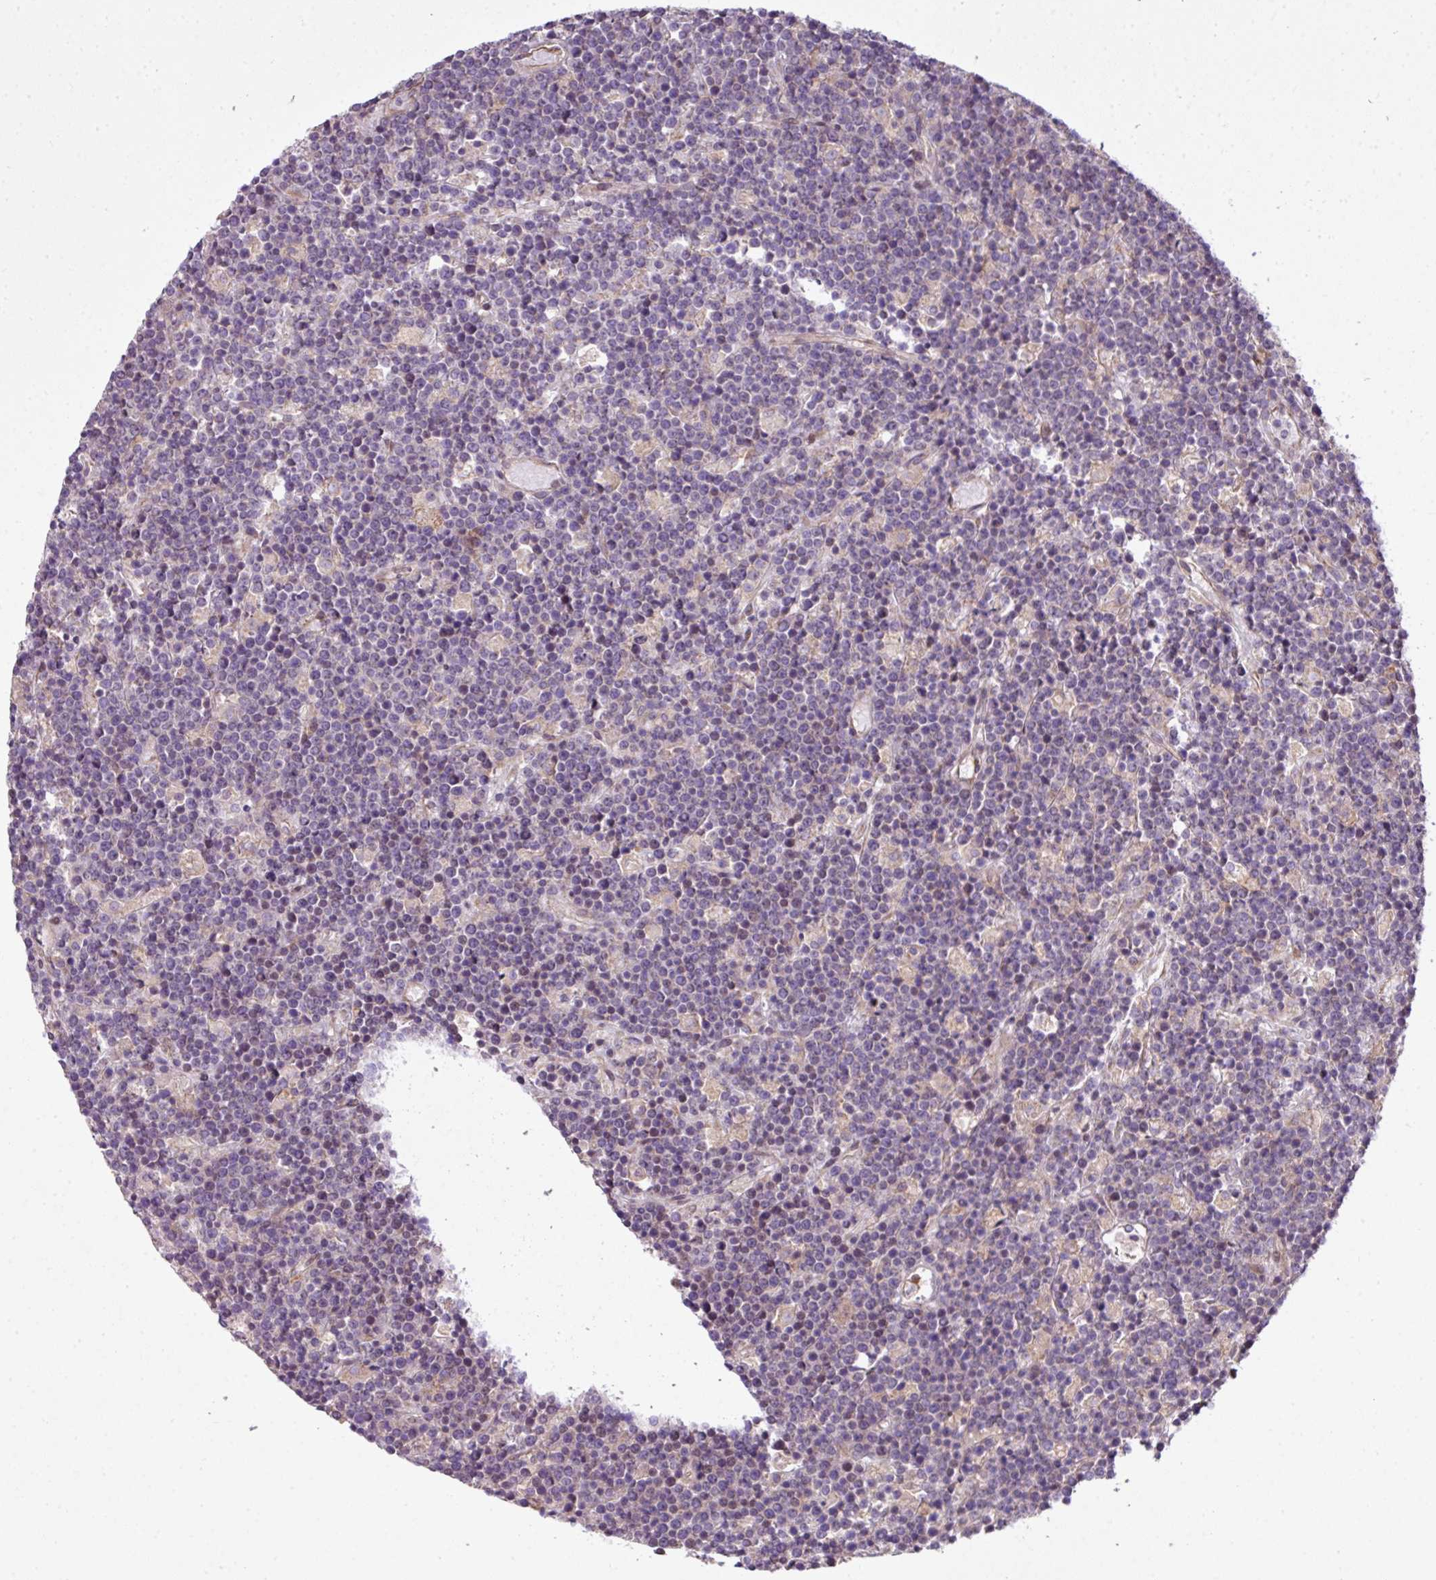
{"staining": {"intensity": "negative", "quantity": "none", "location": "none"}, "tissue": "lymphoma", "cell_type": "Tumor cells", "image_type": "cancer", "snomed": [{"axis": "morphology", "description": "Malignant lymphoma, non-Hodgkin's type, High grade"}, {"axis": "topography", "description": "Ovary"}], "caption": "Image shows no significant protein positivity in tumor cells of lymphoma. Nuclei are stained in blue.", "gene": "COX18", "patient": {"sex": "female", "age": 56}}